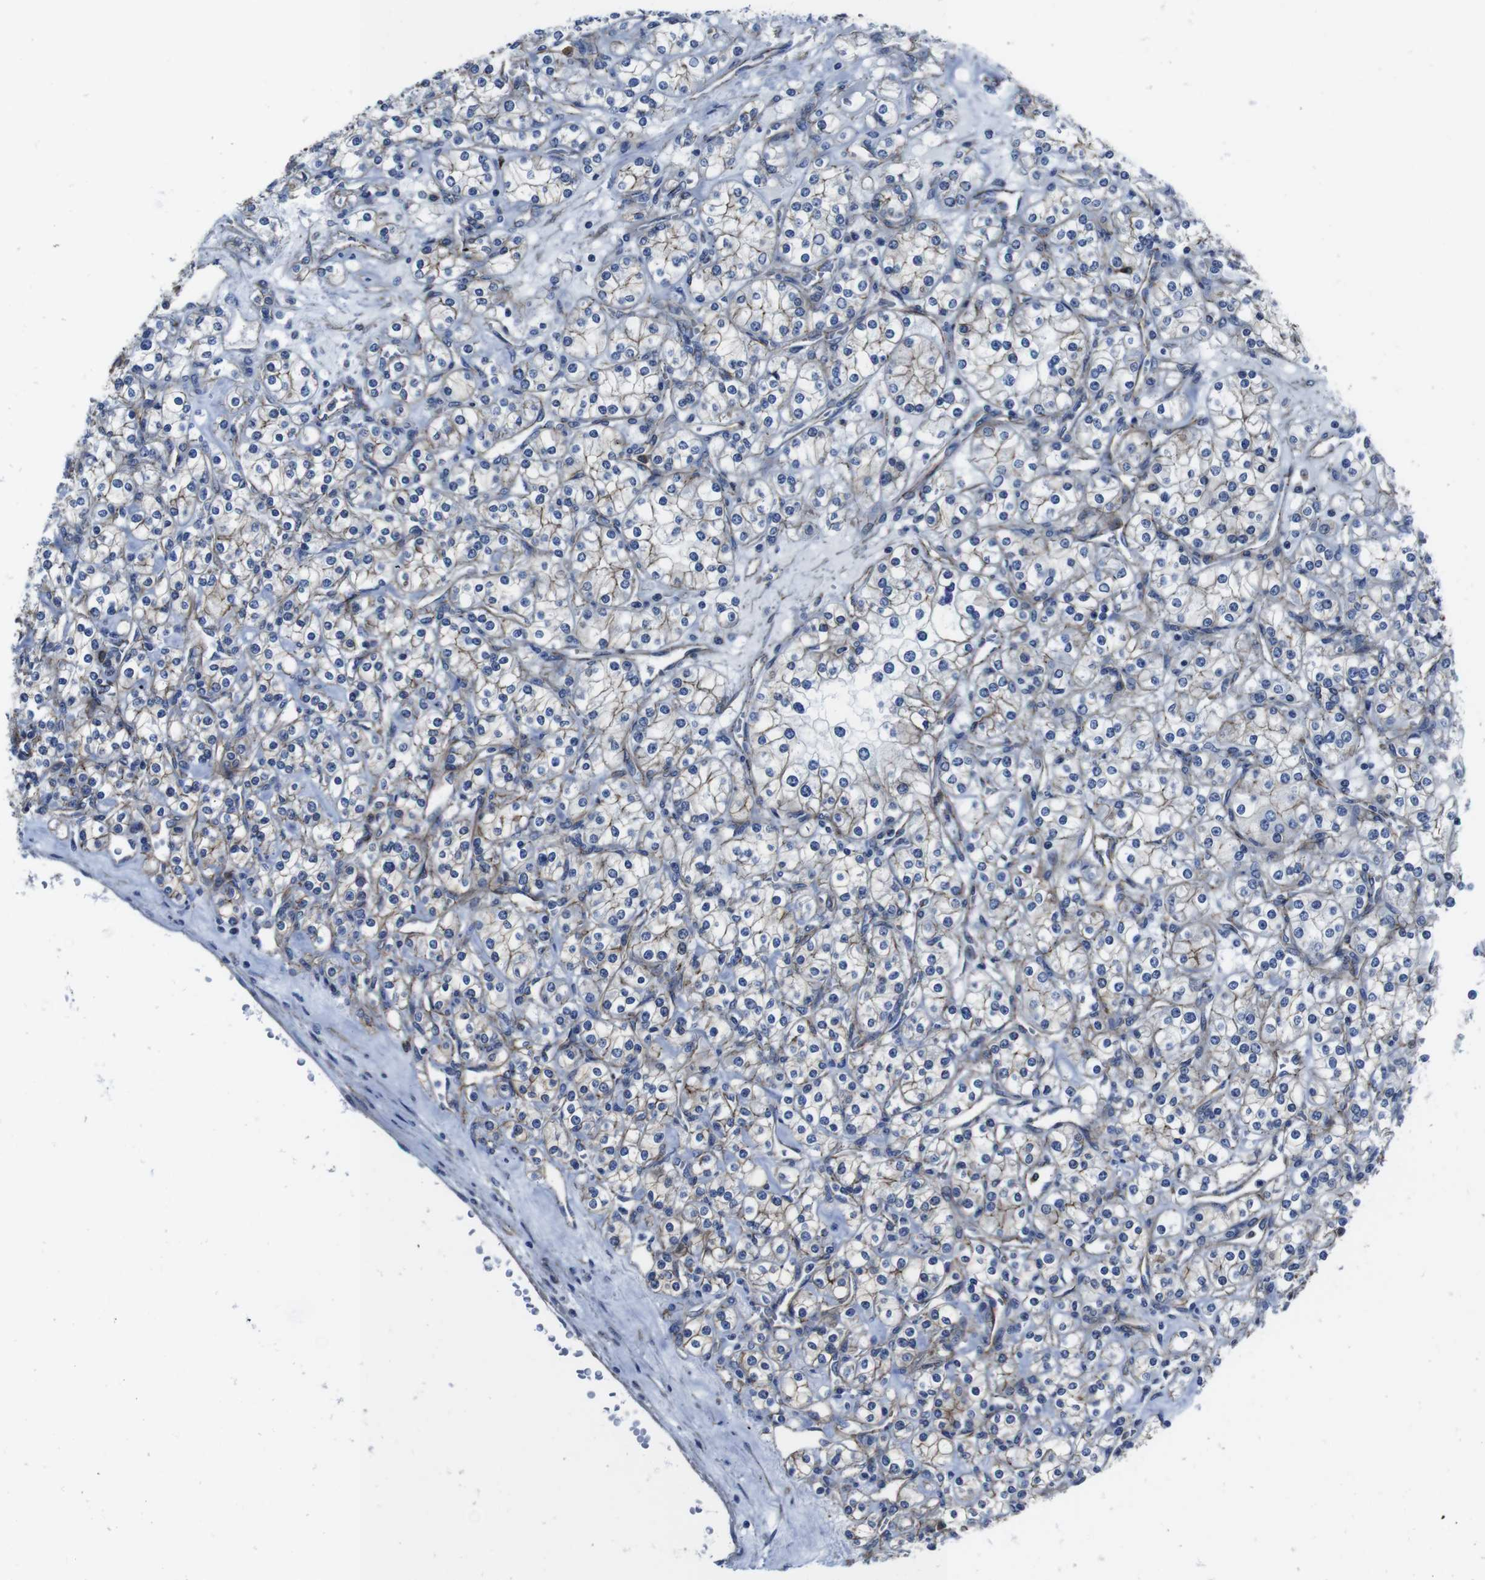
{"staining": {"intensity": "weak", "quantity": "25%-75%", "location": "cytoplasmic/membranous"}, "tissue": "renal cancer", "cell_type": "Tumor cells", "image_type": "cancer", "snomed": [{"axis": "morphology", "description": "Adenocarcinoma, NOS"}, {"axis": "topography", "description": "Kidney"}], "caption": "Immunohistochemical staining of renal adenocarcinoma displays low levels of weak cytoplasmic/membranous protein expression in about 25%-75% of tumor cells. (IHC, brightfield microscopy, high magnification).", "gene": "NUMB", "patient": {"sex": "male", "age": 77}}